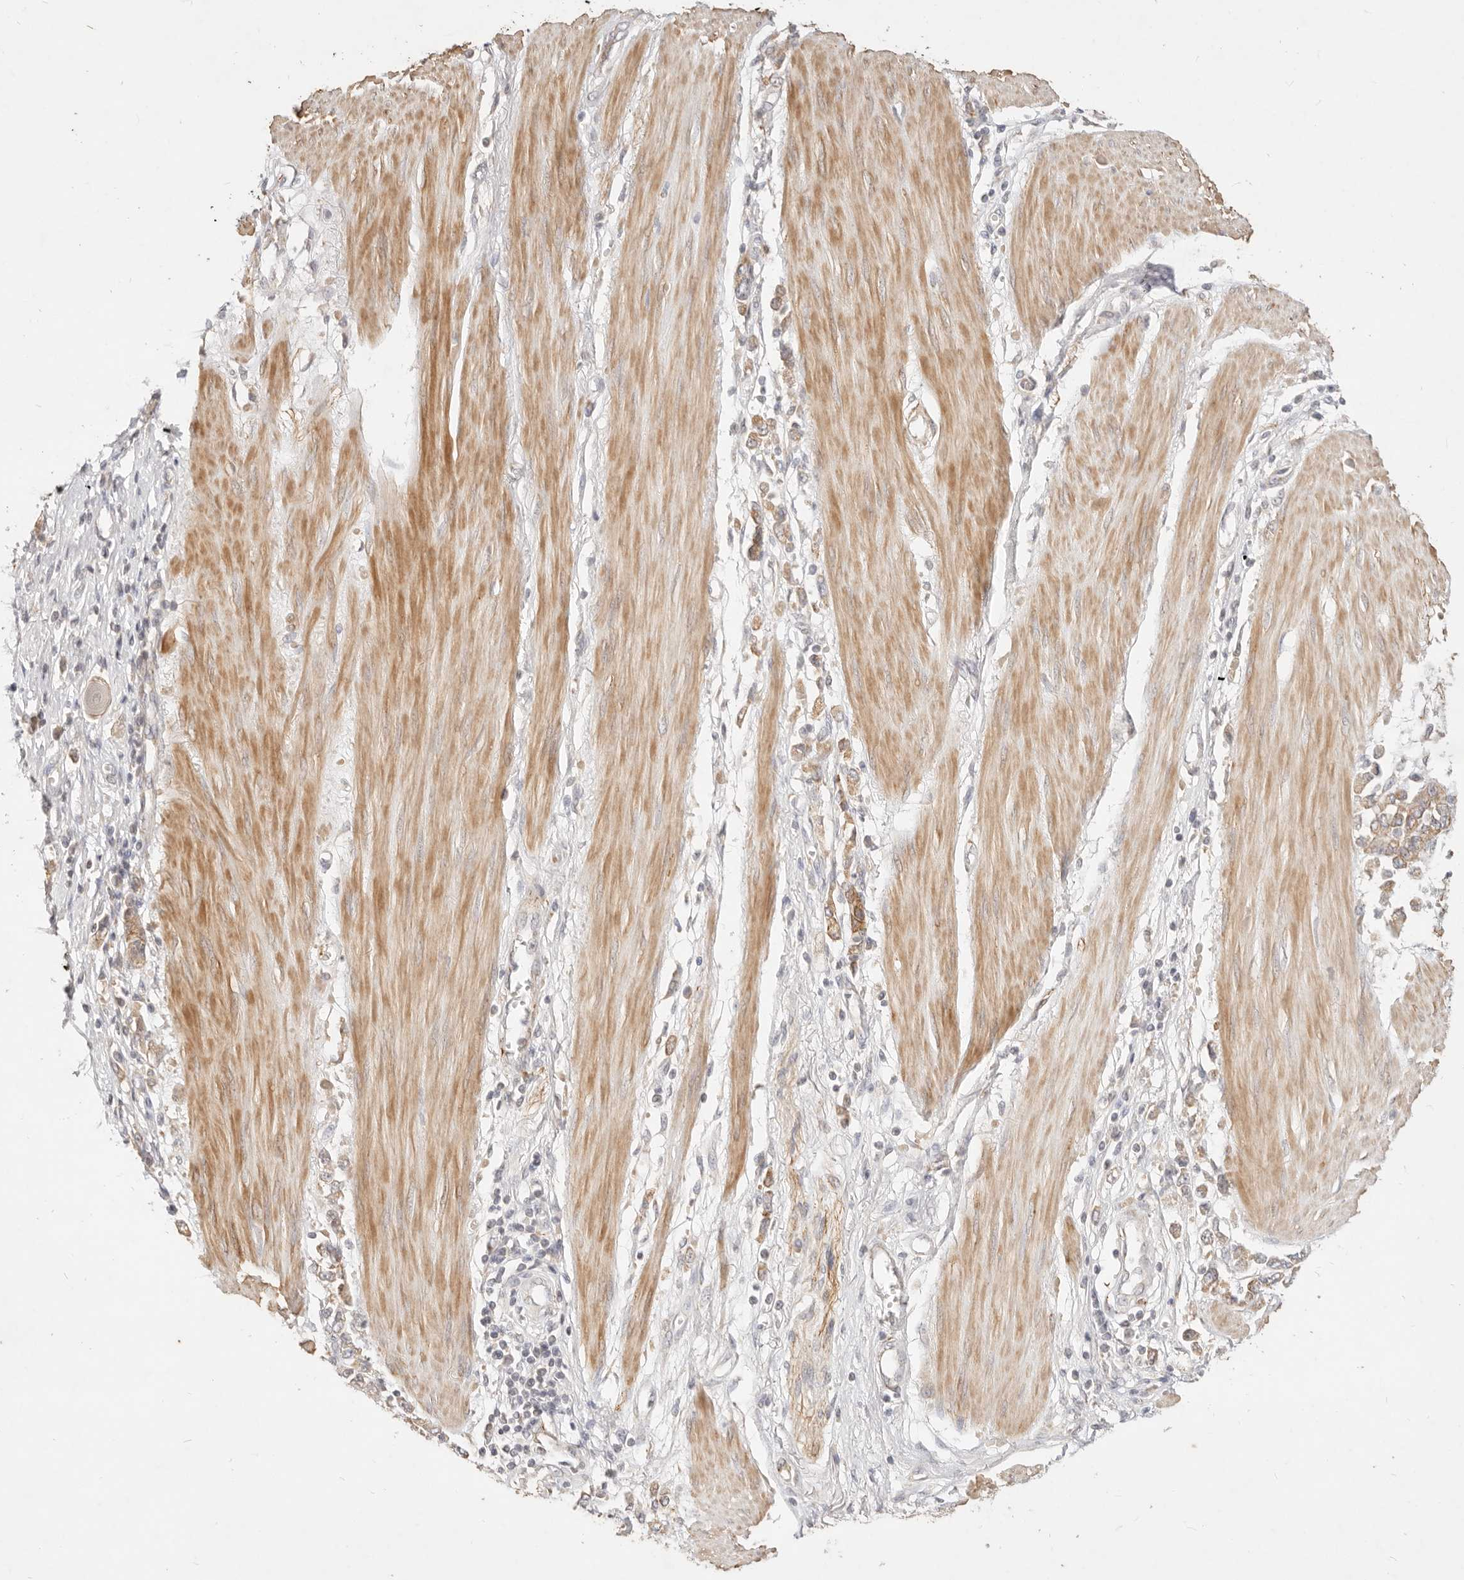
{"staining": {"intensity": "moderate", "quantity": ">75%", "location": "cytoplasmic/membranous"}, "tissue": "stomach cancer", "cell_type": "Tumor cells", "image_type": "cancer", "snomed": [{"axis": "morphology", "description": "Adenocarcinoma, NOS"}, {"axis": "topography", "description": "Stomach"}], "caption": "DAB immunohistochemical staining of human stomach adenocarcinoma exhibits moderate cytoplasmic/membranous protein positivity in about >75% of tumor cells. The staining was performed using DAB to visualize the protein expression in brown, while the nuclei were stained in blue with hematoxylin (Magnification: 20x).", "gene": "RUBCNL", "patient": {"sex": "female", "age": 76}}